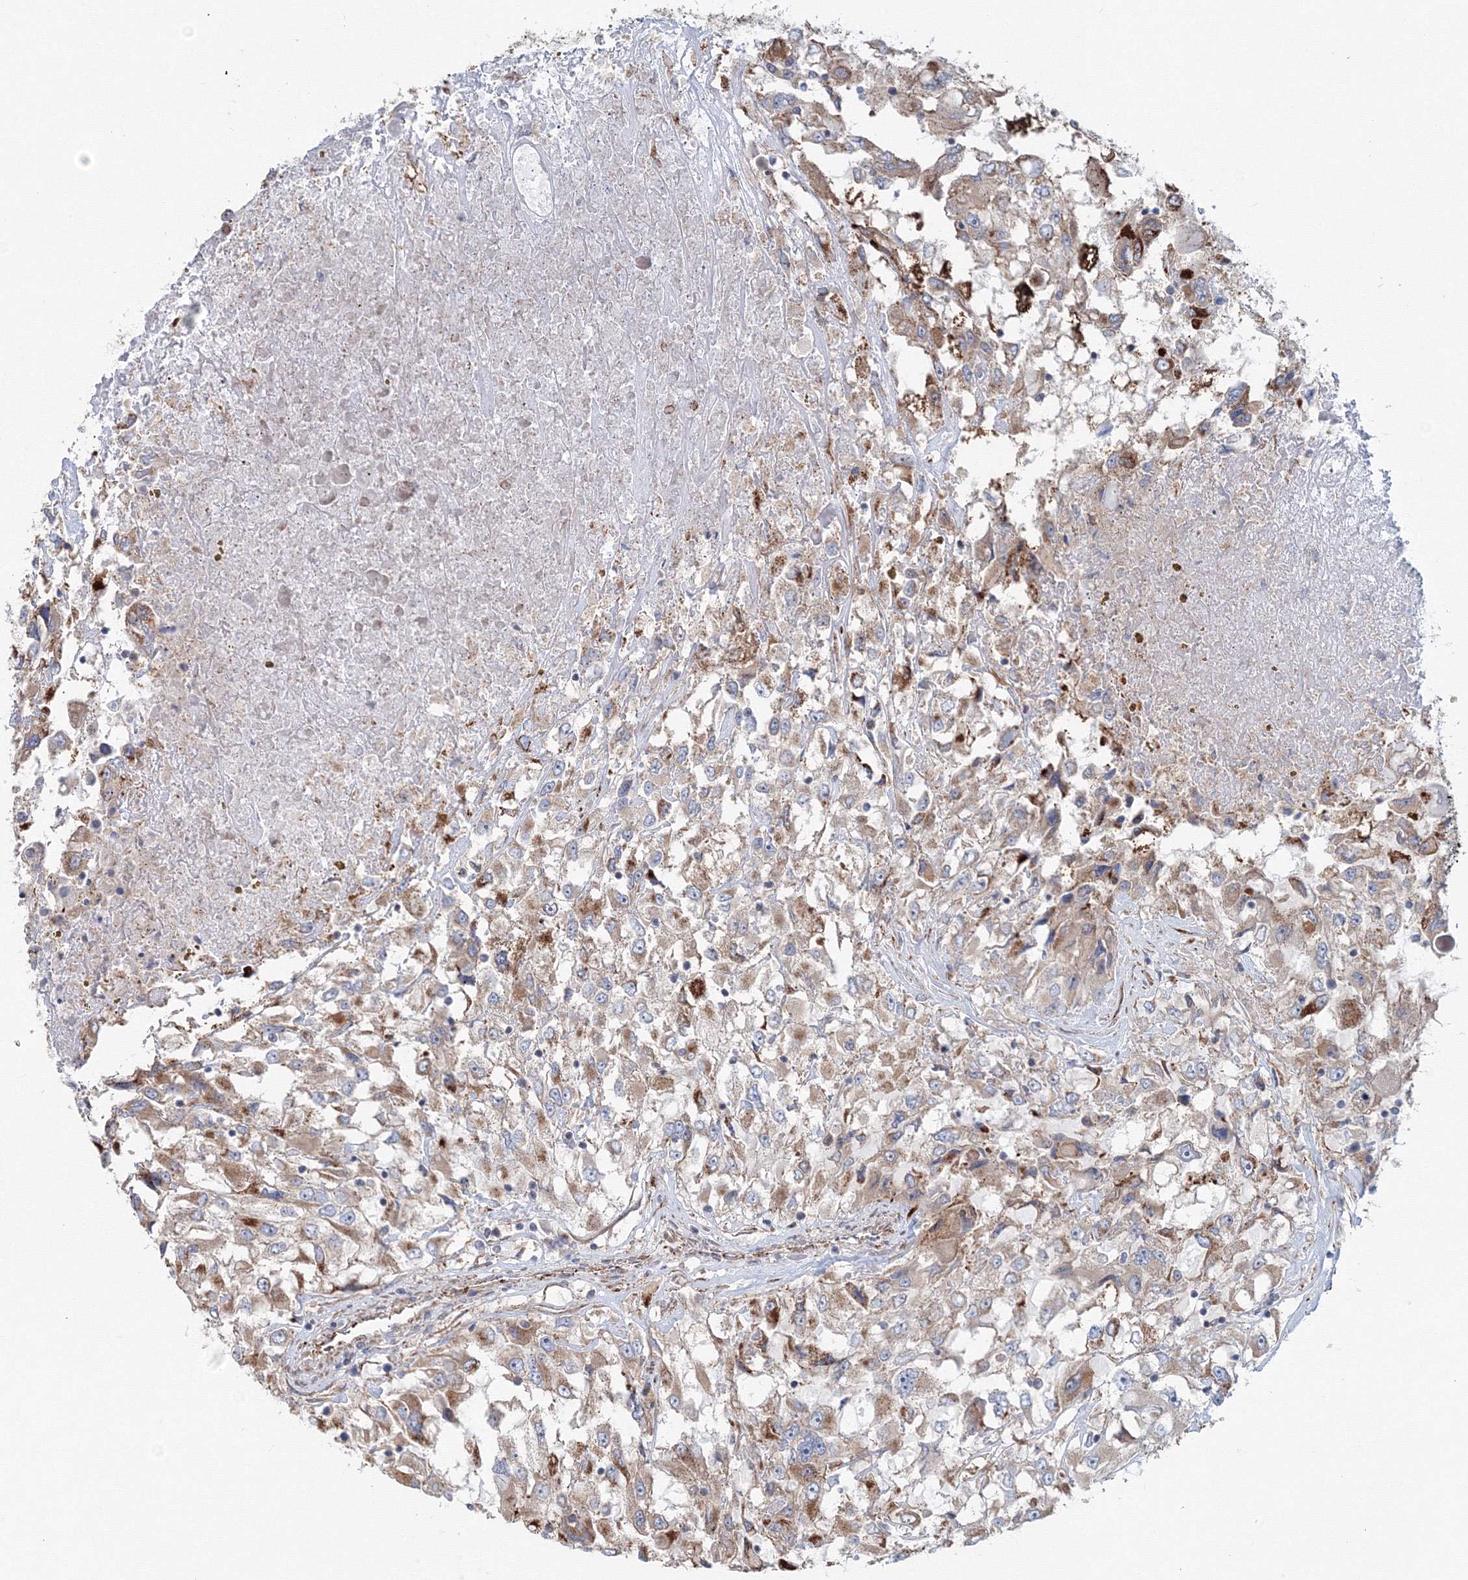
{"staining": {"intensity": "moderate", "quantity": ">75%", "location": "cytoplasmic/membranous"}, "tissue": "renal cancer", "cell_type": "Tumor cells", "image_type": "cancer", "snomed": [{"axis": "morphology", "description": "Adenocarcinoma, NOS"}, {"axis": "topography", "description": "Kidney"}], "caption": "An image showing moderate cytoplasmic/membranous expression in about >75% of tumor cells in renal cancer (adenocarcinoma), as visualized by brown immunohistochemical staining.", "gene": "EXOC1", "patient": {"sex": "female", "age": 52}}